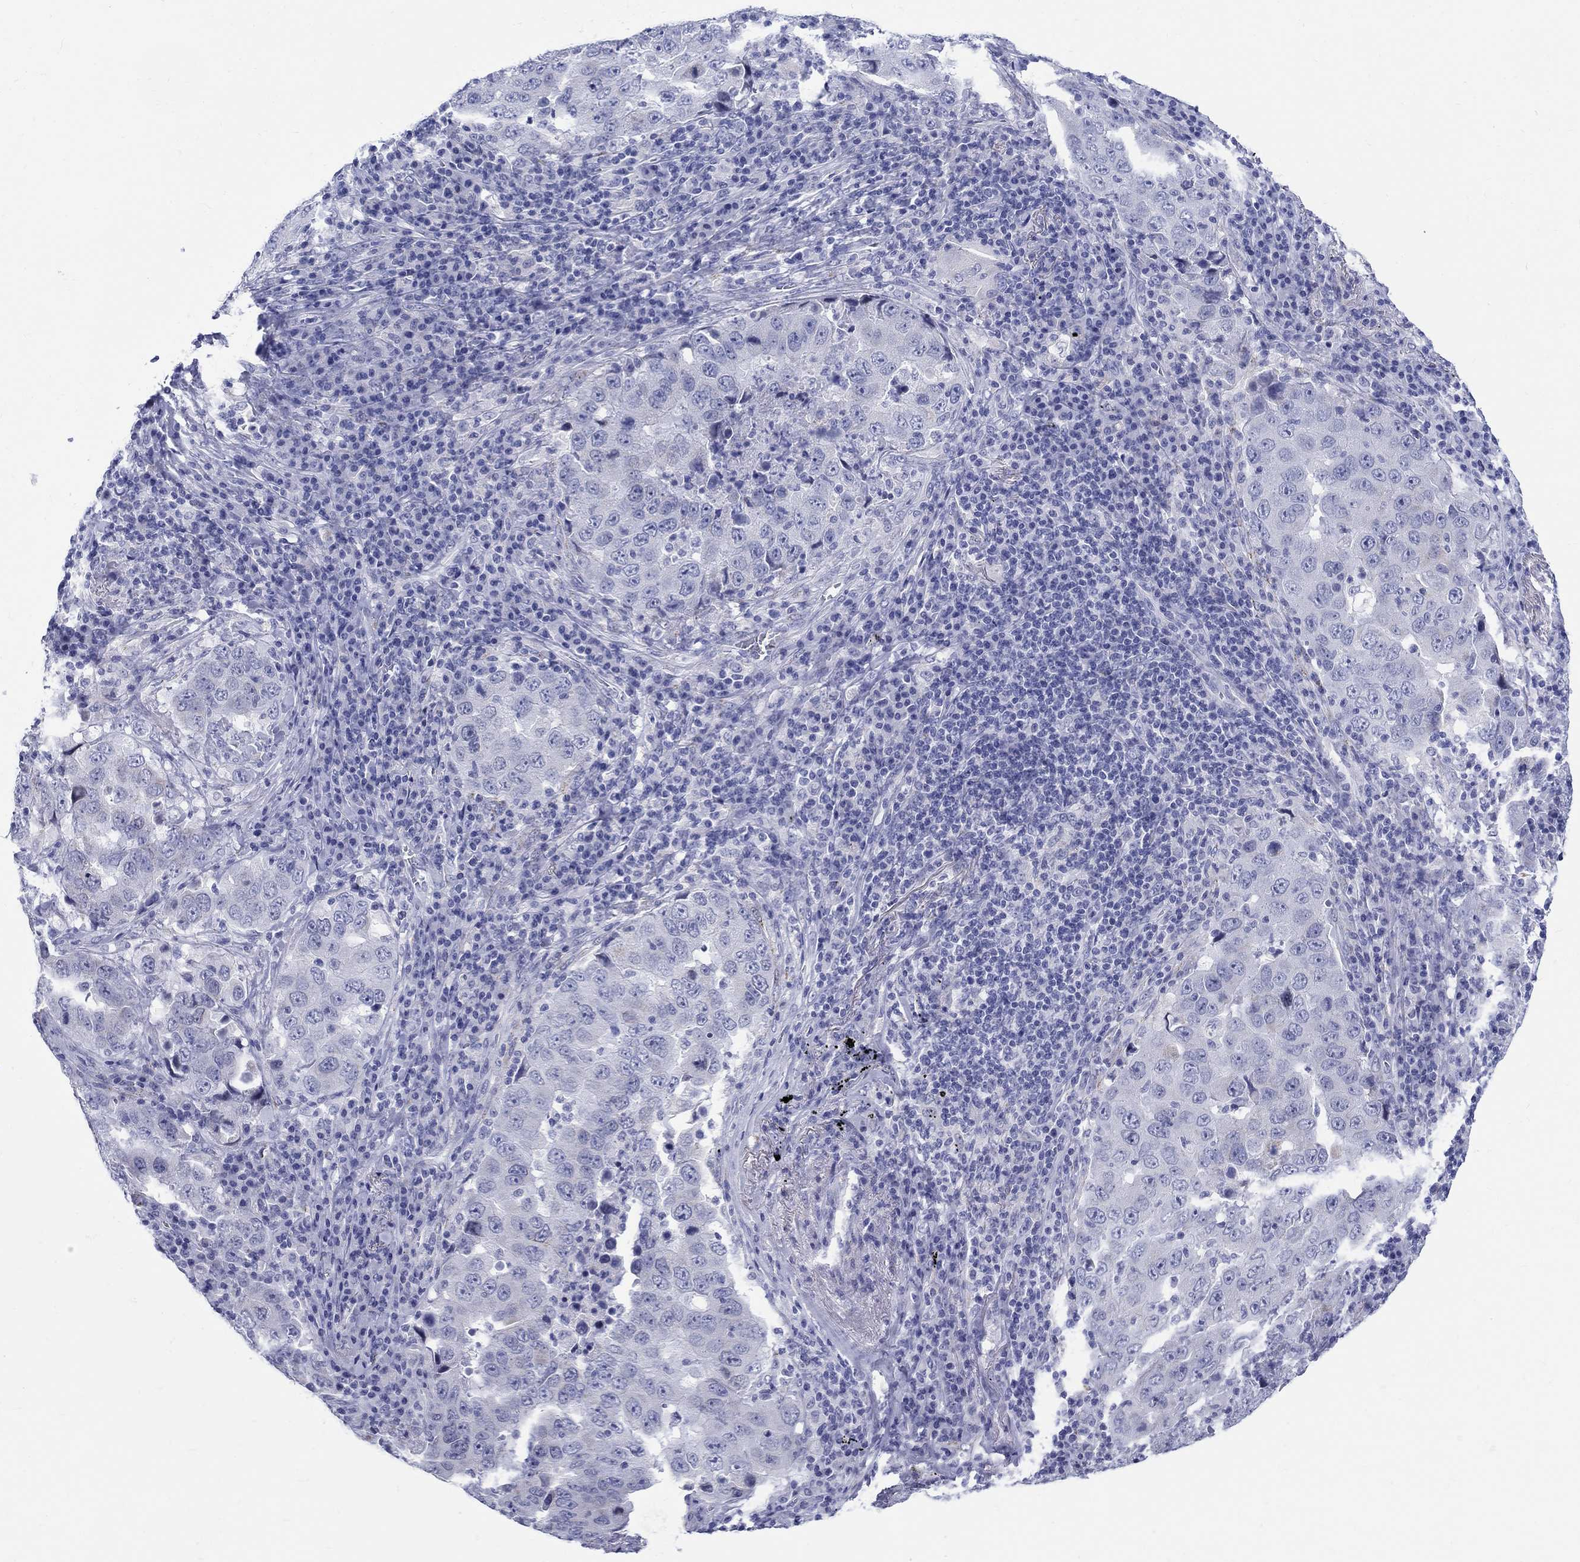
{"staining": {"intensity": "negative", "quantity": "none", "location": "none"}, "tissue": "lung cancer", "cell_type": "Tumor cells", "image_type": "cancer", "snomed": [{"axis": "morphology", "description": "Adenocarcinoma, NOS"}, {"axis": "topography", "description": "Lung"}], "caption": "There is no significant staining in tumor cells of lung cancer (adenocarcinoma).", "gene": "H1-1", "patient": {"sex": "male", "age": 73}}